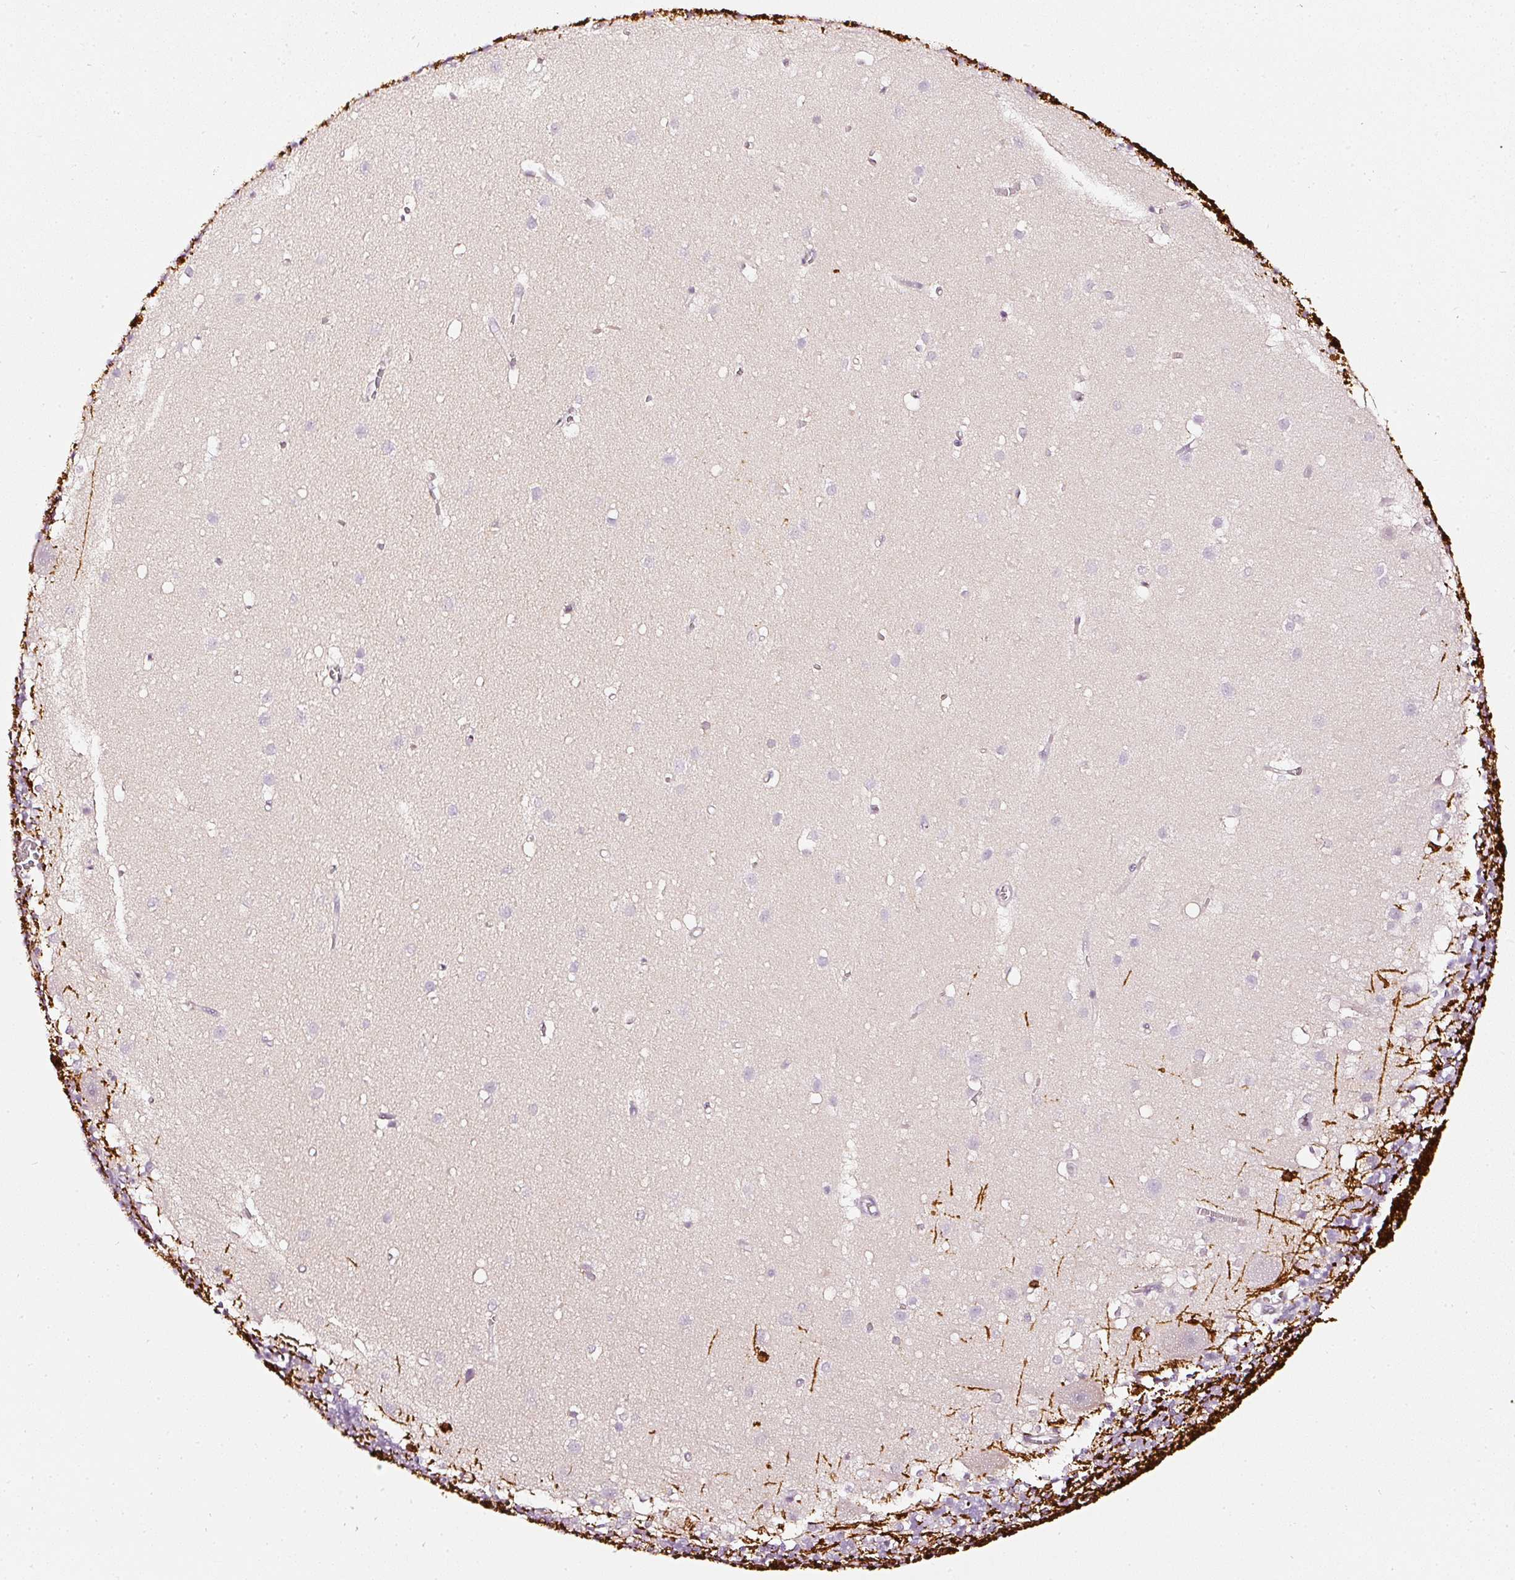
{"staining": {"intensity": "strong", "quantity": "<25%", "location": "cytoplasmic/membranous"}, "tissue": "cerebellum", "cell_type": "Cells in granular layer", "image_type": "normal", "snomed": [{"axis": "morphology", "description": "Normal tissue, NOS"}, {"axis": "topography", "description": "Cerebellum"}], "caption": "The histopathology image displays a brown stain indicating the presence of a protein in the cytoplasmic/membranous of cells in granular layer in cerebellum. (brown staining indicates protein expression, while blue staining denotes nuclei).", "gene": "CNP", "patient": {"sex": "male", "age": 54}}